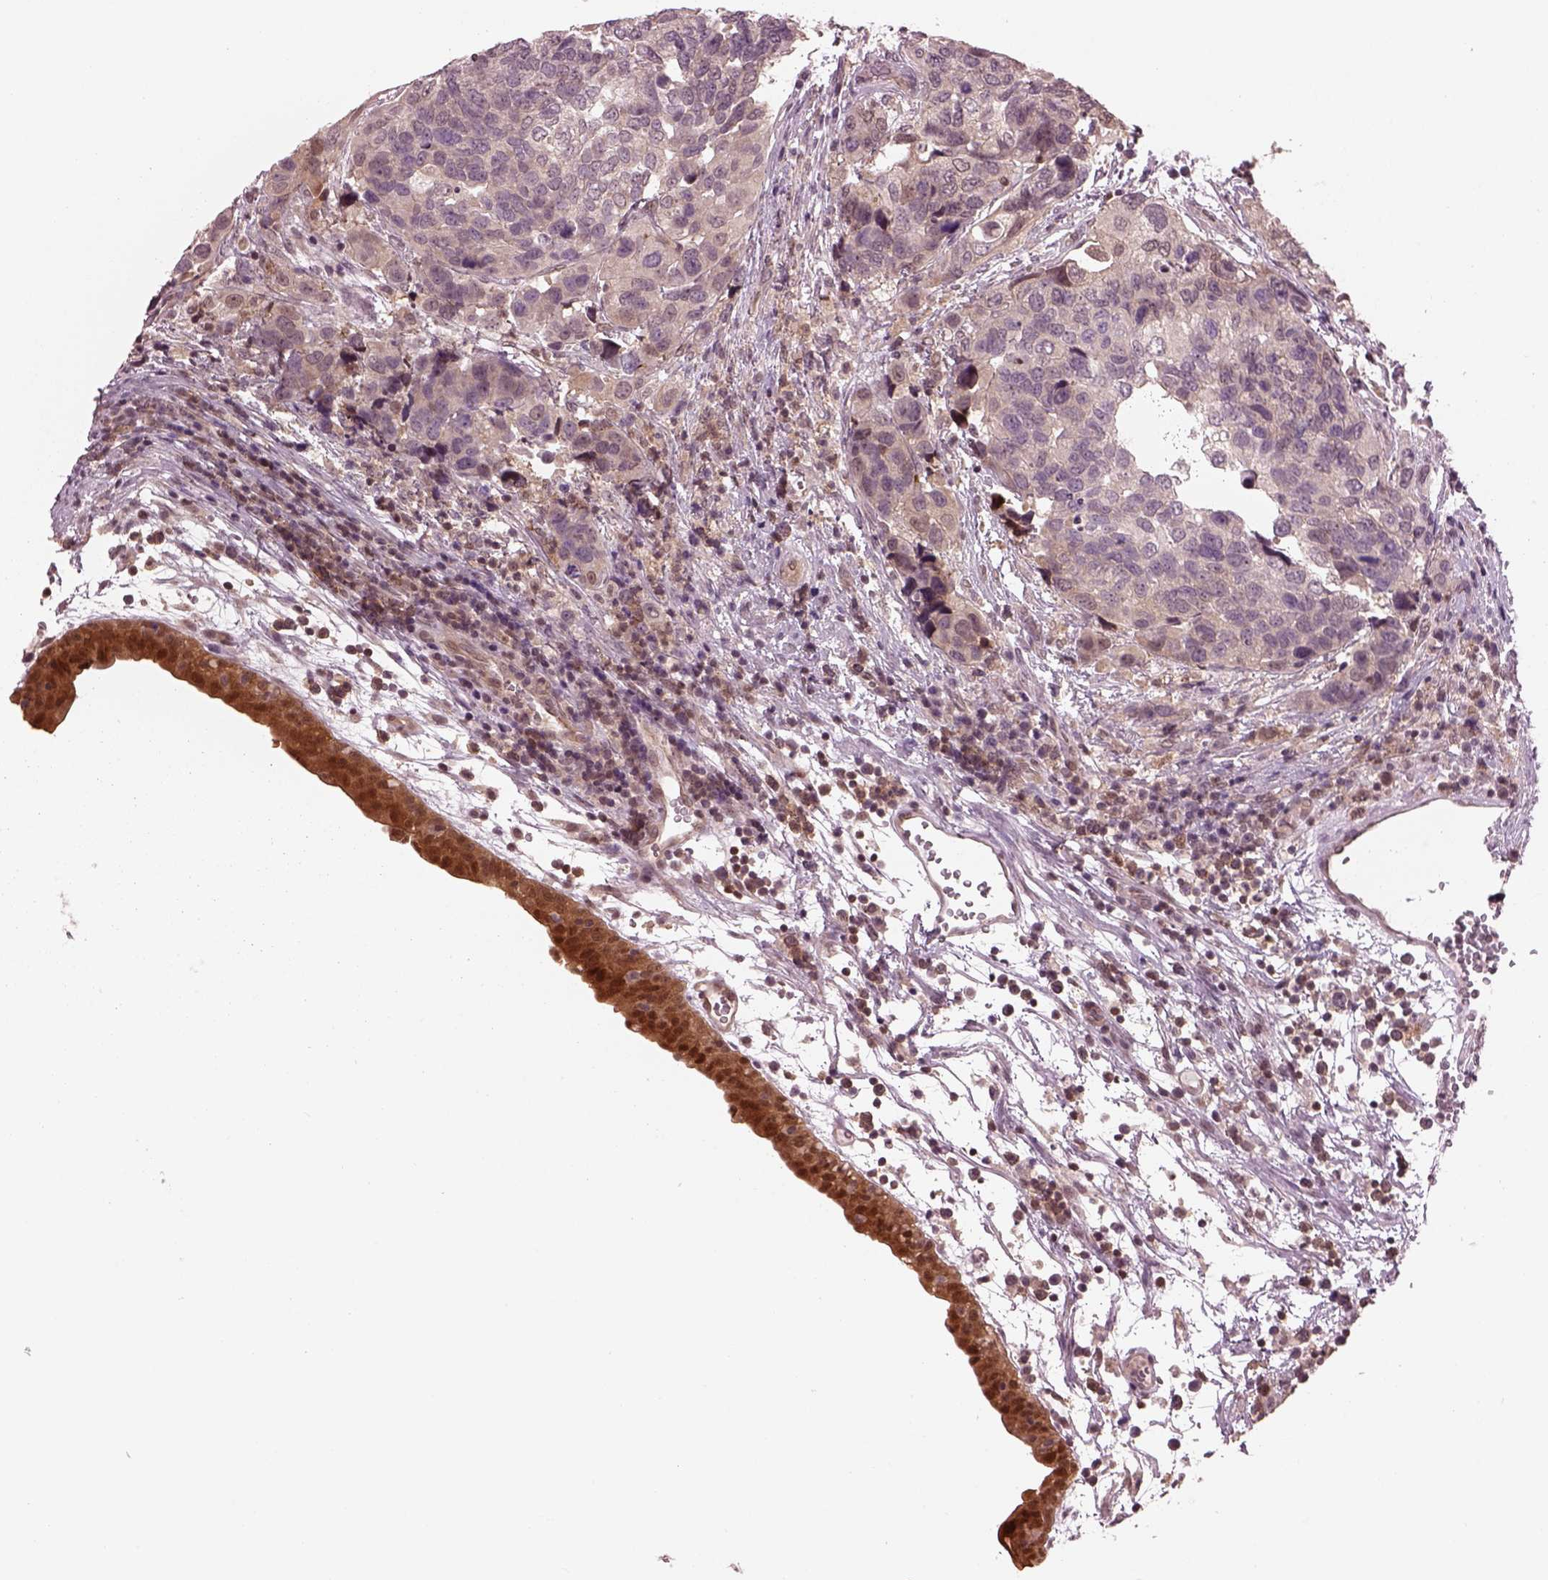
{"staining": {"intensity": "negative", "quantity": "none", "location": "none"}, "tissue": "urothelial cancer", "cell_type": "Tumor cells", "image_type": "cancer", "snomed": [{"axis": "morphology", "description": "Urothelial carcinoma, High grade"}, {"axis": "topography", "description": "Urinary bladder"}], "caption": "An IHC micrograph of urothelial carcinoma (high-grade) is shown. There is no staining in tumor cells of urothelial carcinoma (high-grade).", "gene": "SRI", "patient": {"sex": "male", "age": 60}}